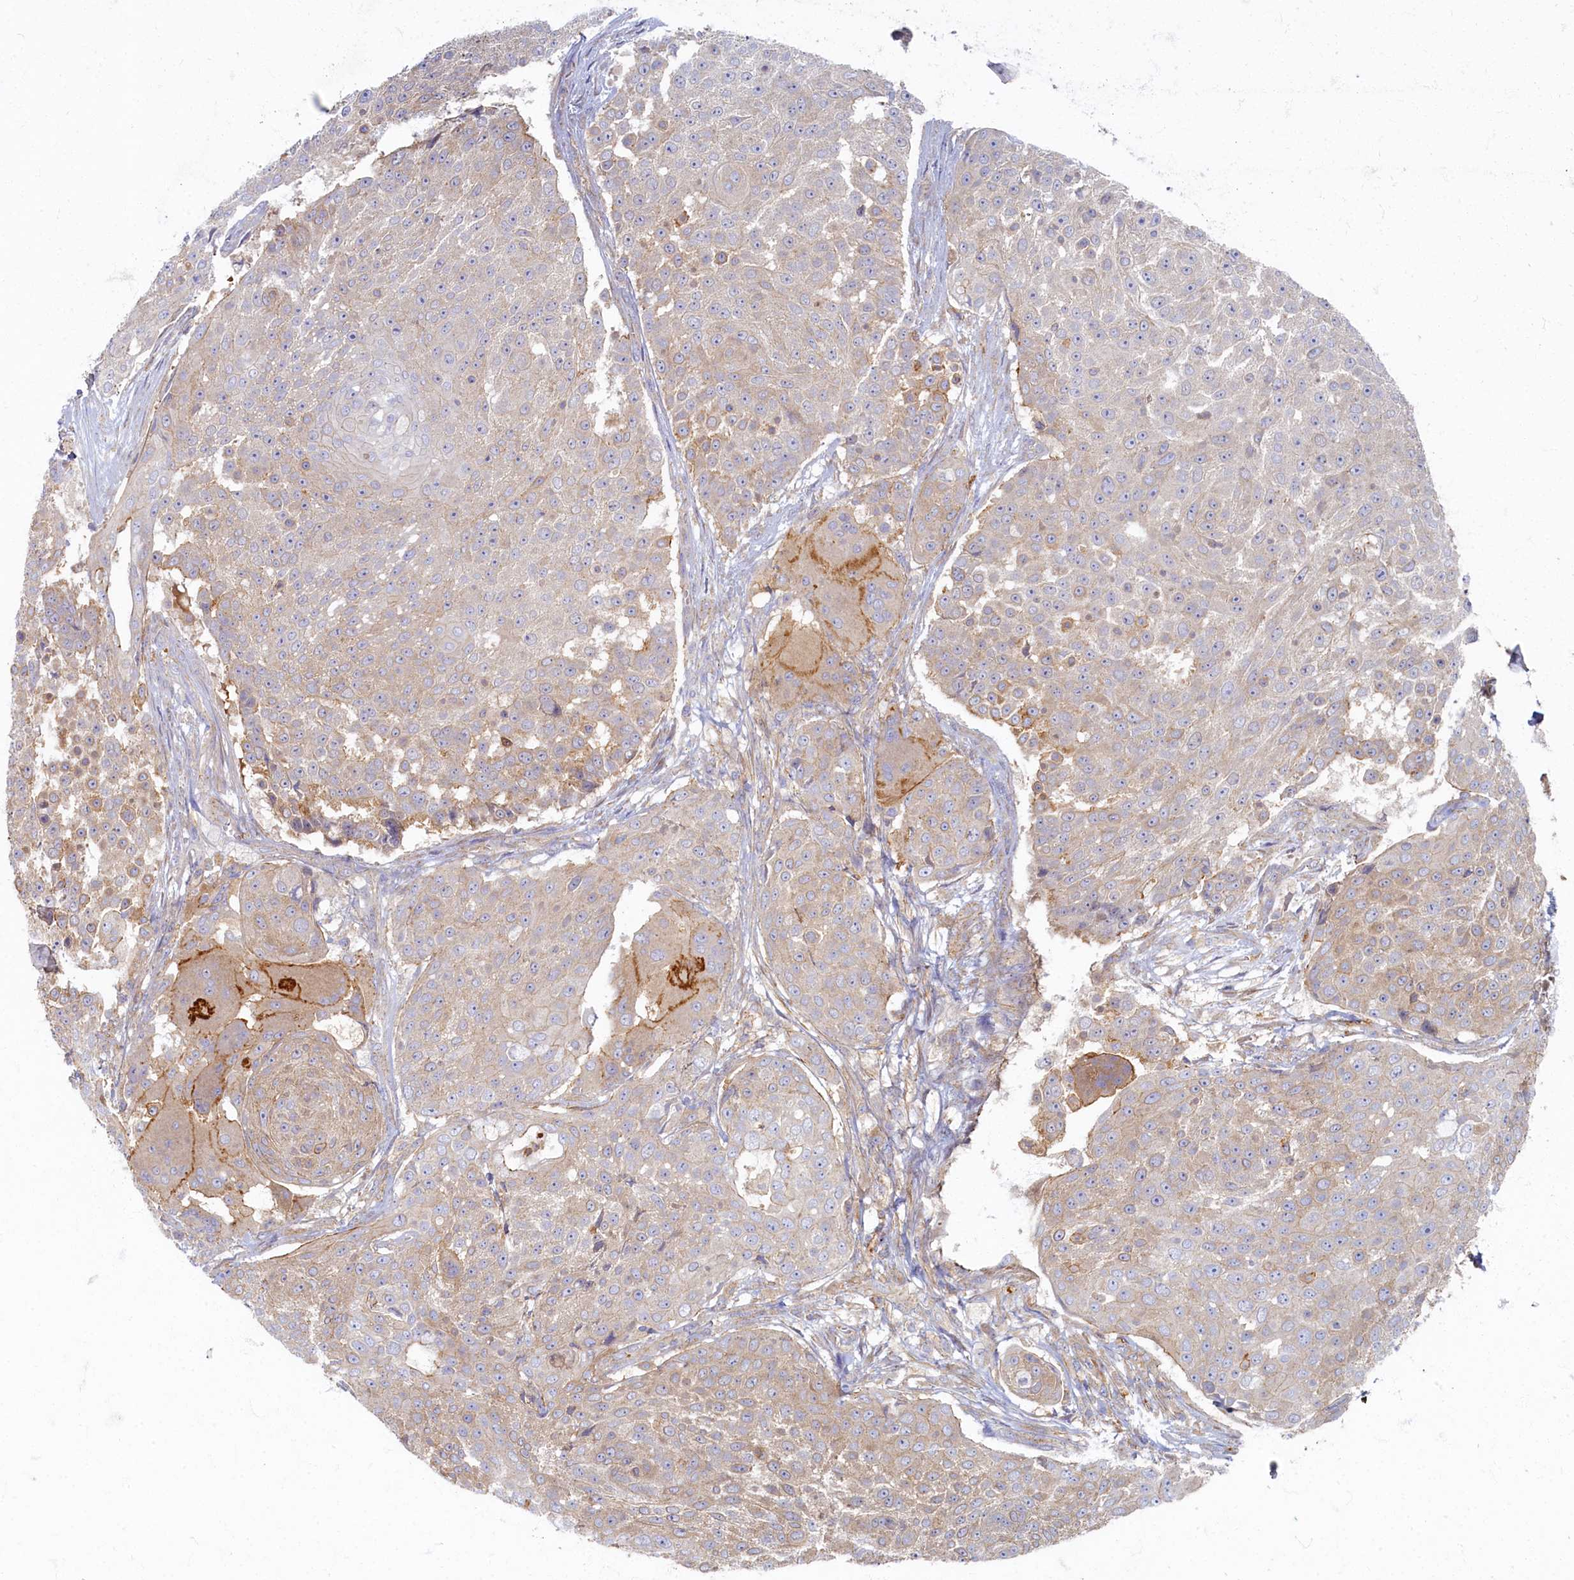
{"staining": {"intensity": "moderate", "quantity": "<25%", "location": "cytoplasmic/membranous"}, "tissue": "urothelial cancer", "cell_type": "Tumor cells", "image_type": "cancer", "snomed": [{"axis": "morphology", "description": "Urothelial carcinoma, High grade"}, {"axis": "topography", "description": "Urinary bladder"}], "caption": "Immunohistochemical staining of human high-grade urothelial carcinoma displays low levels of moderate cytoplasmic/membranous expression in about <25% of tumor cells.", "gene": "PSMG2", "patient": {"sex": "female", "age": 63}}